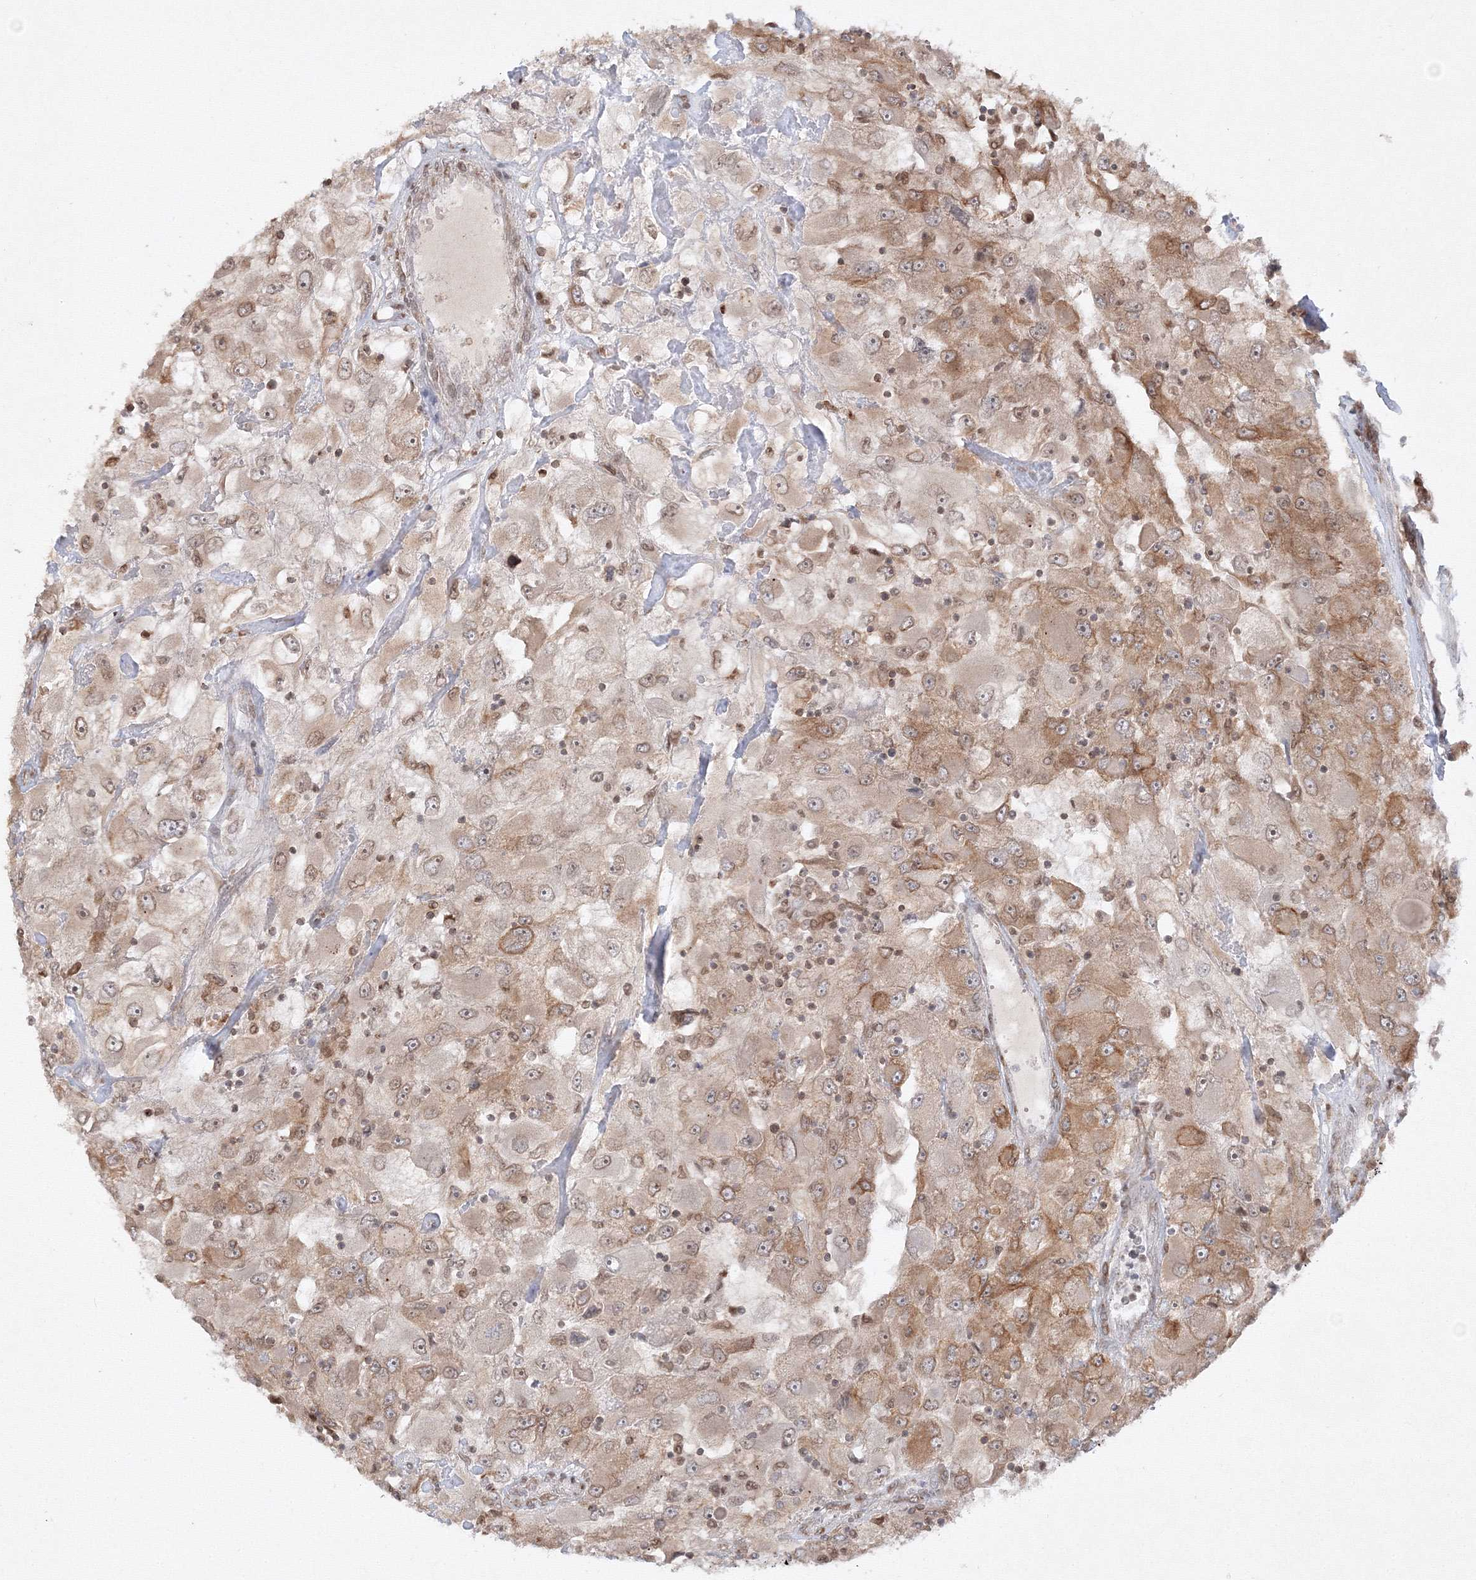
{"staining": {"intensity": "moderate", "quantity": "25%-75%", "location": "cytoplasmic/membranous"}, "tissue": "renal cancer", "cell_type": "Tumor cells", "image_type": "cancer", "snomed": [{"axis": "morphology", "description": "Adenocarcinoma, NOS"}, {"axis": "topography", "description": "Kidney"}], "caption": "A high-resolution micrograph shows immunohistochemistry staining of renal cancer (adenocarcinoma), which displays moderate cytoplasmic/membranous expression in approximately 25%-75% of tumor cells.", "gene": "TMEM50B", "patient": {"sex": "female", "age": 52}}